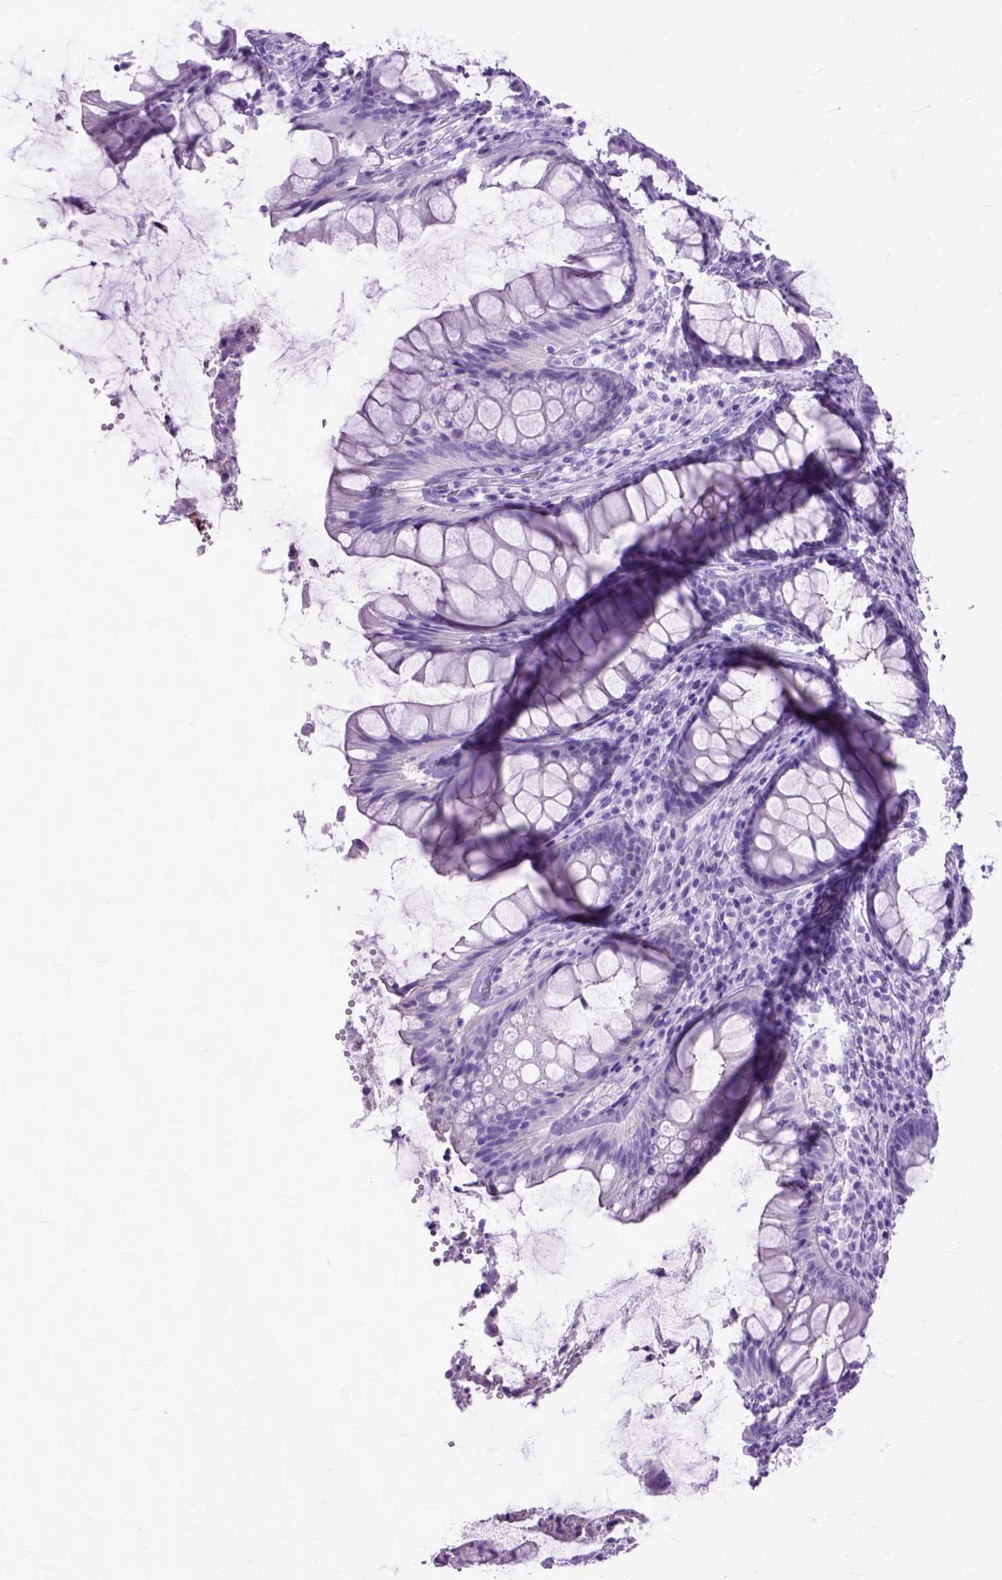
{"staining": {"intensity": "negative", "quantity": "none", "location": "none"}, "tissue": "rectum", "cell_type": "Glandular cells", "image_type": "normal", "snomed": [{"axis": "morphology", "description": "Normal tissue, NOS"}, {"axis": "topography", "description": "Rectum"}], "caption": "The immunohistochemistry (IHC) histopathology image has no significant staining in glandular cells of rectum. Nuclei are stained in blue.", "gene": "GNGT1", "patient": {"sex": "male", "age": 72}}